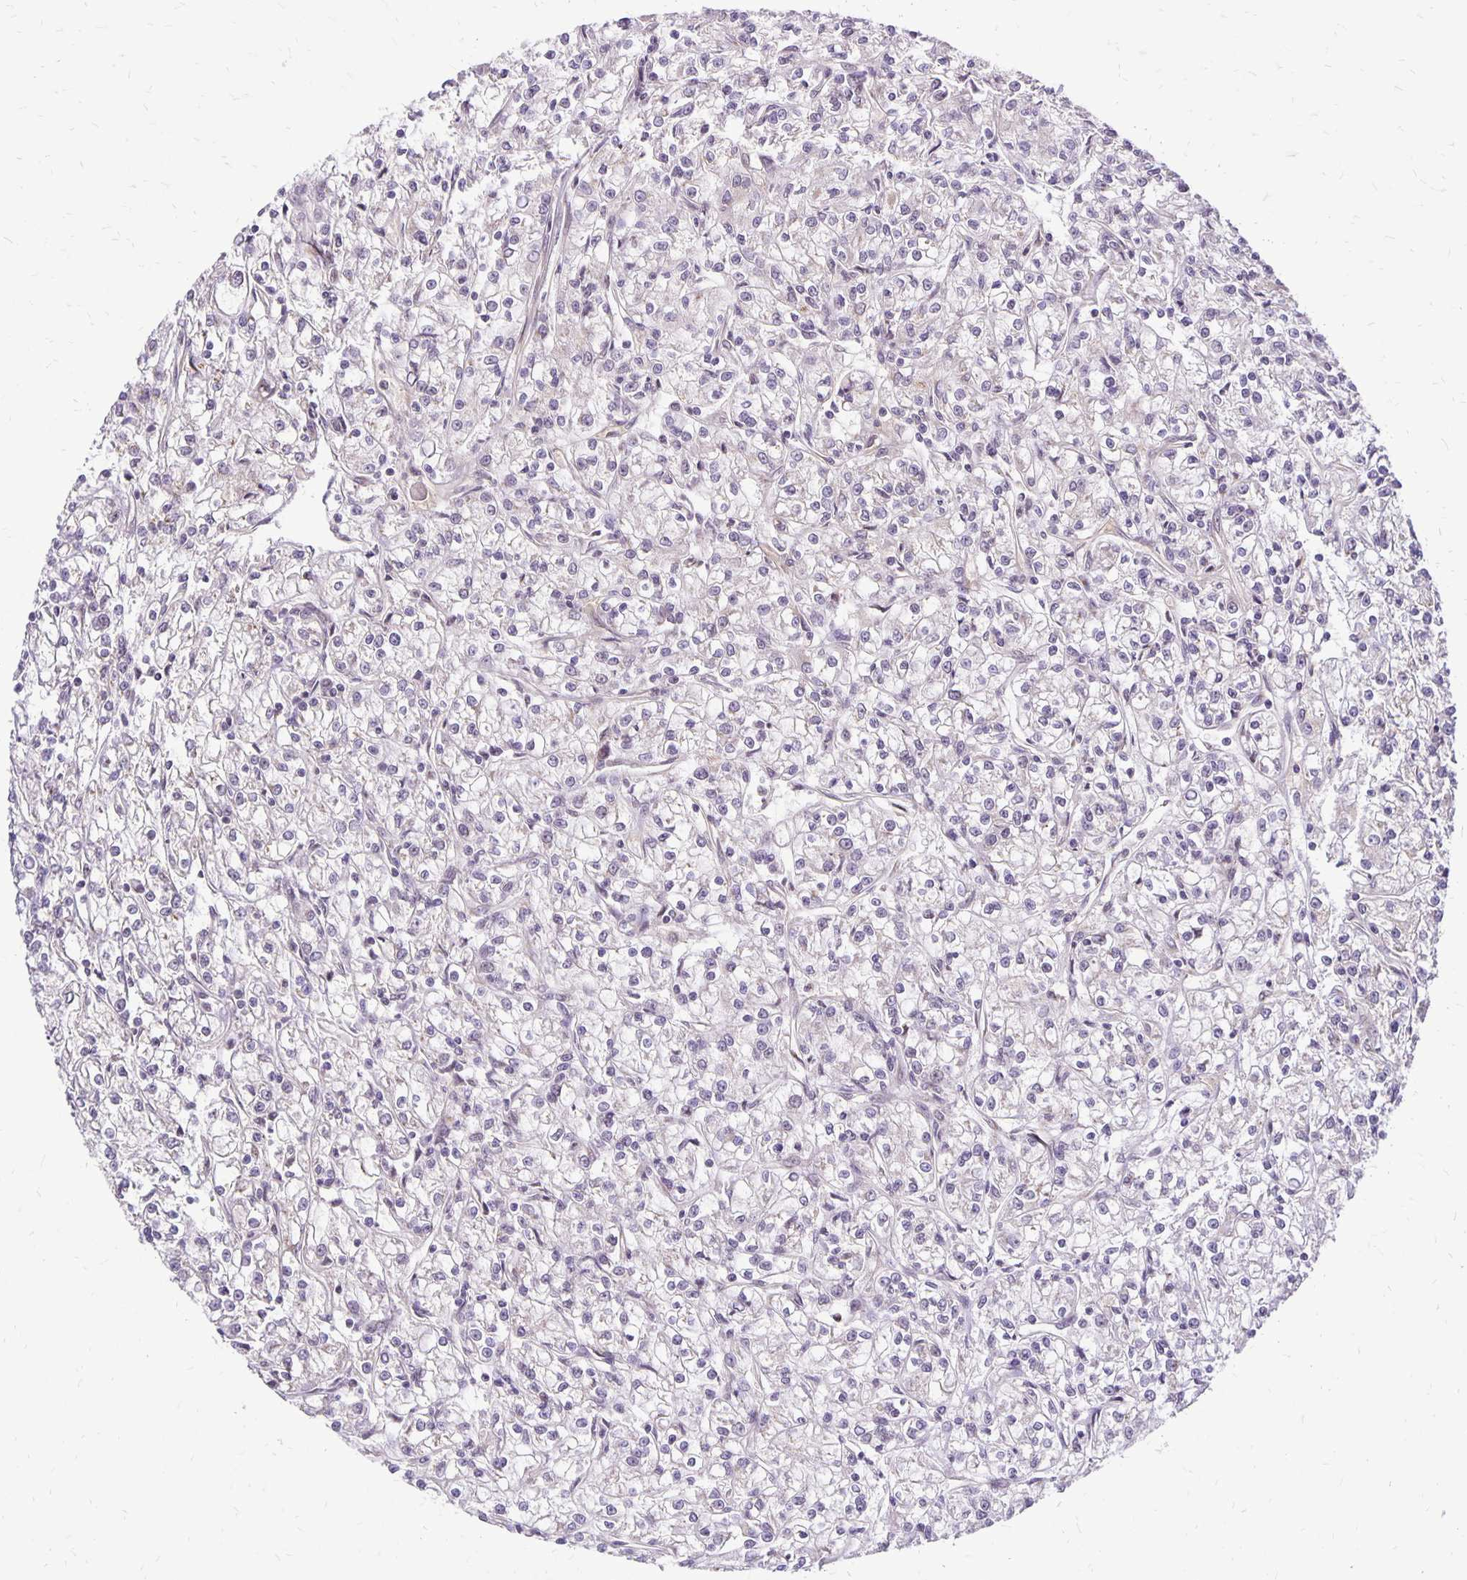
{"staining": {"intensity": "negative", "quantity": "none", "location": "none"}, "tissue": "renal cancer", "cell_type": "Tumor cells", "image_type": "cancer", "snomed": [{"axis": "morphology", "description": "Adenocarcinoma, NOS"}, {"axis": "topography", "description": "Kidney"}], "caption": "A high-resolution image shows immunohistochemistry staining of renal cancer (adenocarcinoma), which displays no significant staining in tumor cells.", "gene": "GOLGA5", "patient": {"sex": "female", "age": 59}}